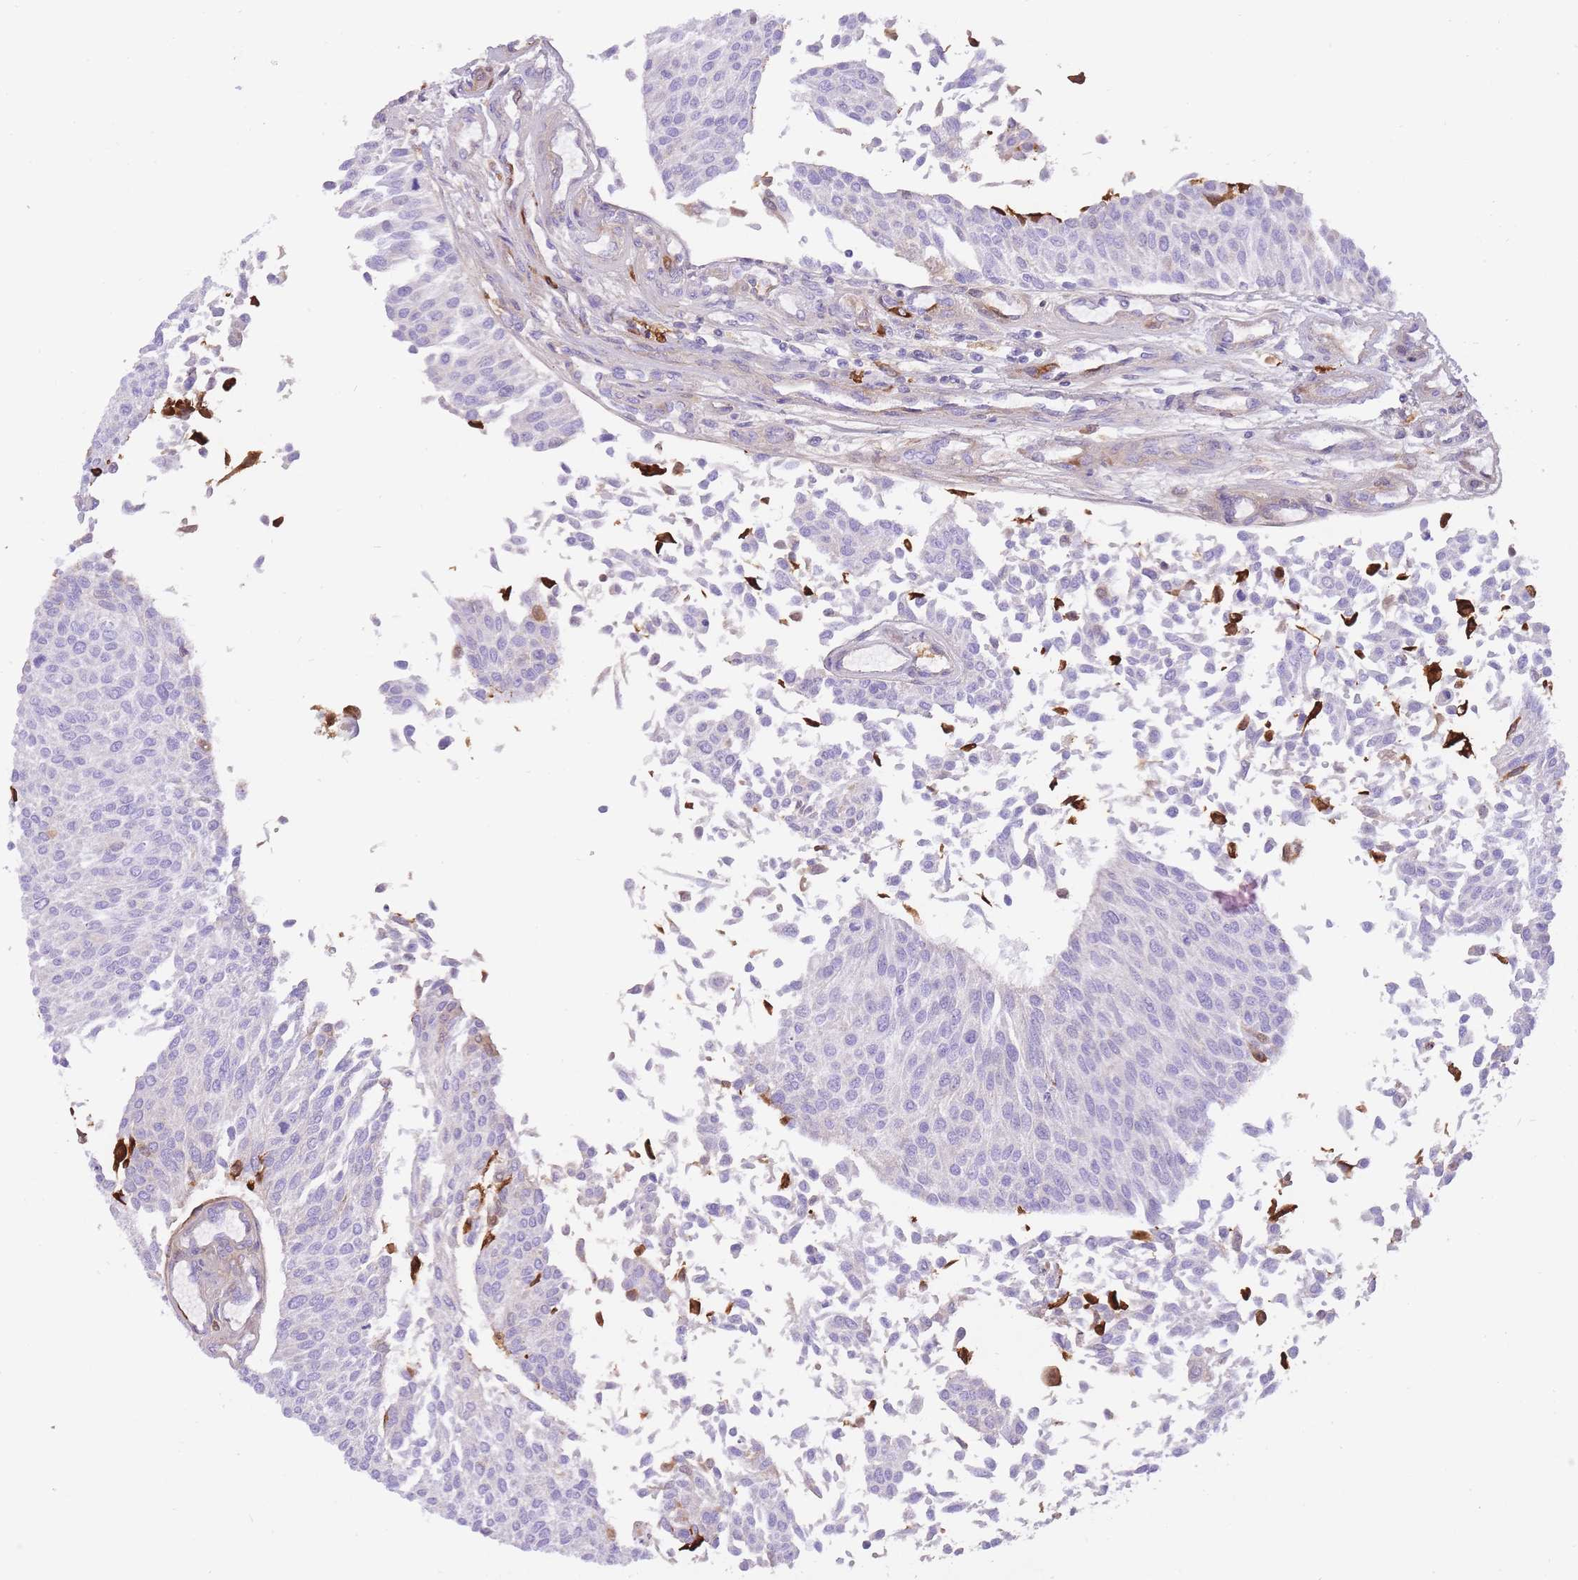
{"staining": {"intensity": "negative", "quantity": "none", "location": "none"}, "tissue": "urothelial cancer", "cell_type": "Tumor cells", "image_type": "cancer", "snomed": [{"axis": "morphology", "description": "Urothelial carcinoma, NOS"}, {"axis": "topography", "description": "Urinary bladder"}], "caption": "This is a micrograph of immunohistochemistry staining of urothelial cancer, which shows no expression in tumor cells.", "gene": "HRG", "patient": {"sex": "male", "age": 55}}